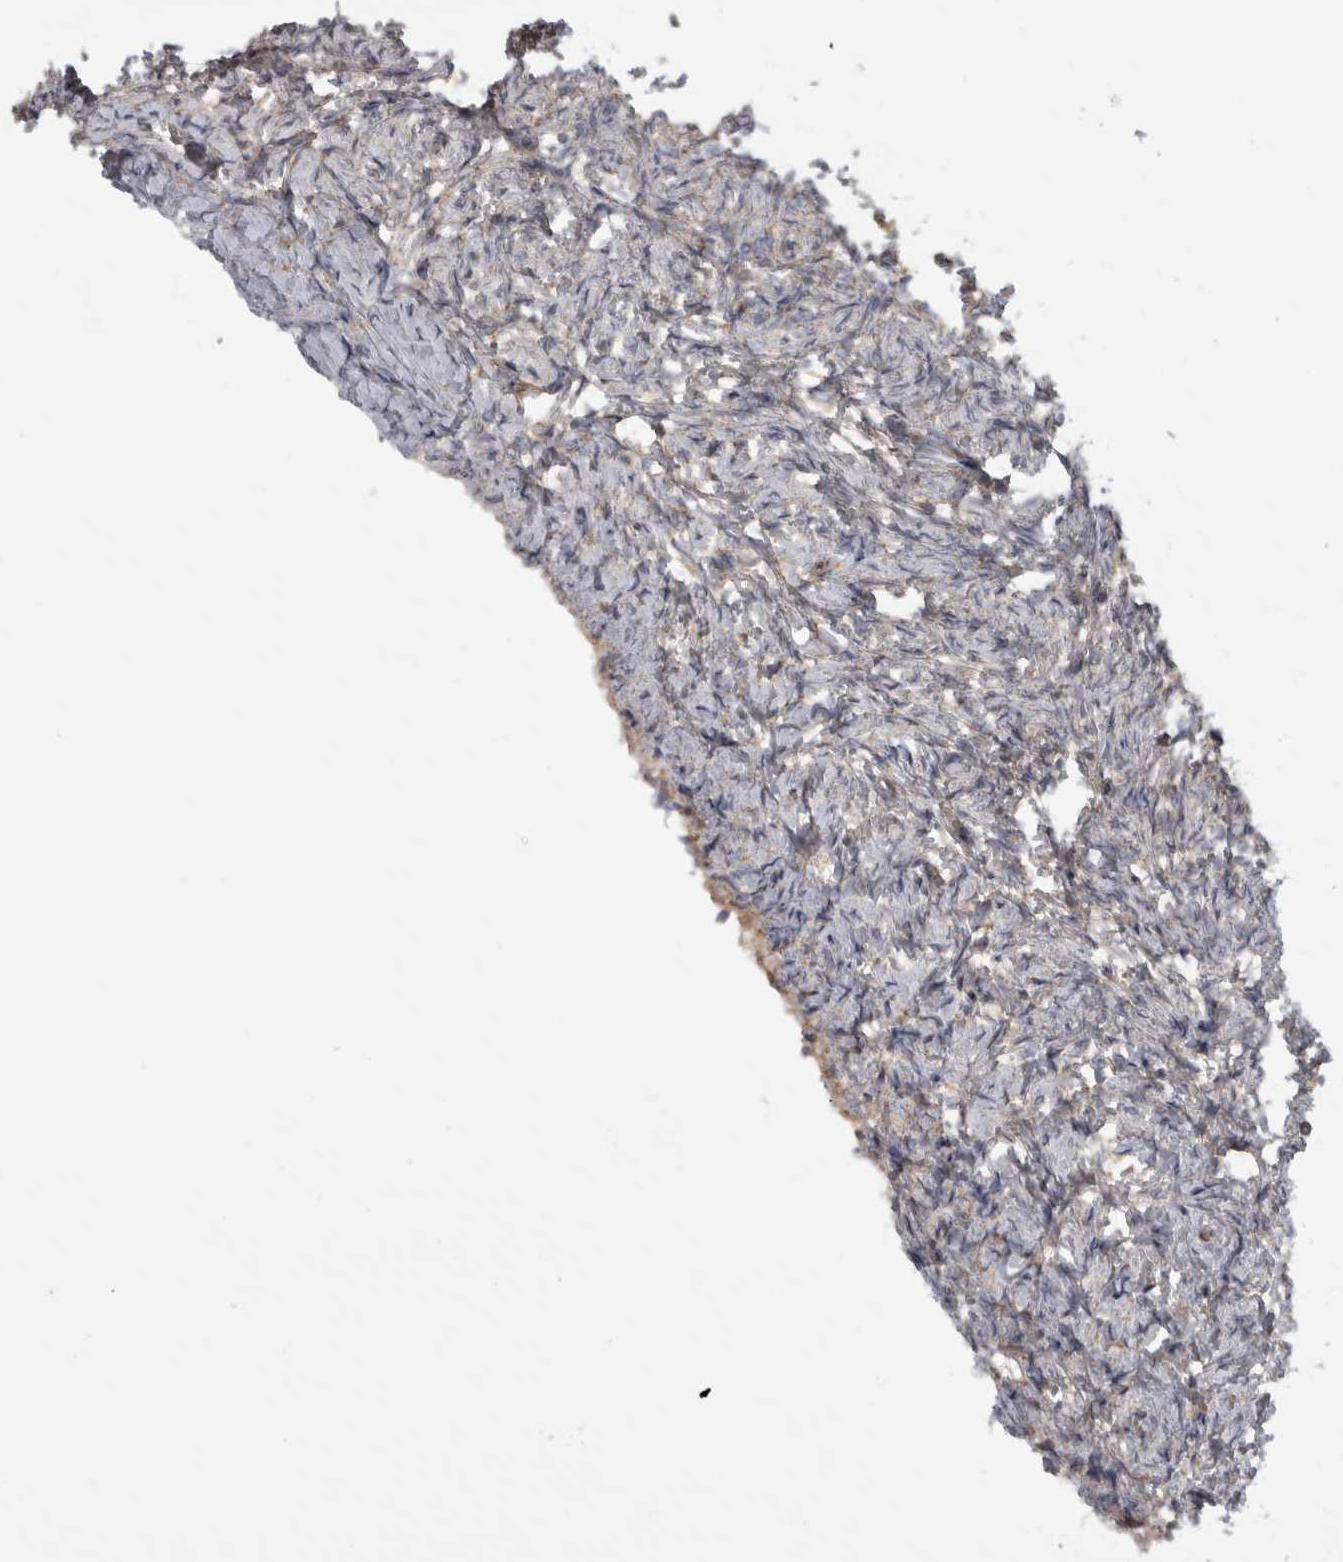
{"staining": {"intensity": "negative", "quantity": "none", "location": "none"}, "tissue": "ovary", "cell_type": "Follicle cells", "image_type": "normal", "snomed": [{"axis": "morphology", "description": "Normal tissue, NOS"}, {"axis": "topography", "description": "Ovary"}], "caption": "Immunohistochemical staining of normal ovary reveals no significant positivity in follicle cells. (Brightfield microscopy of DAB (3,3'-diaminobenzidine) immunohistochemistry at high magnification).", "gene": "ATXN3L", "patient": {"sex": "female", "age": 41}}